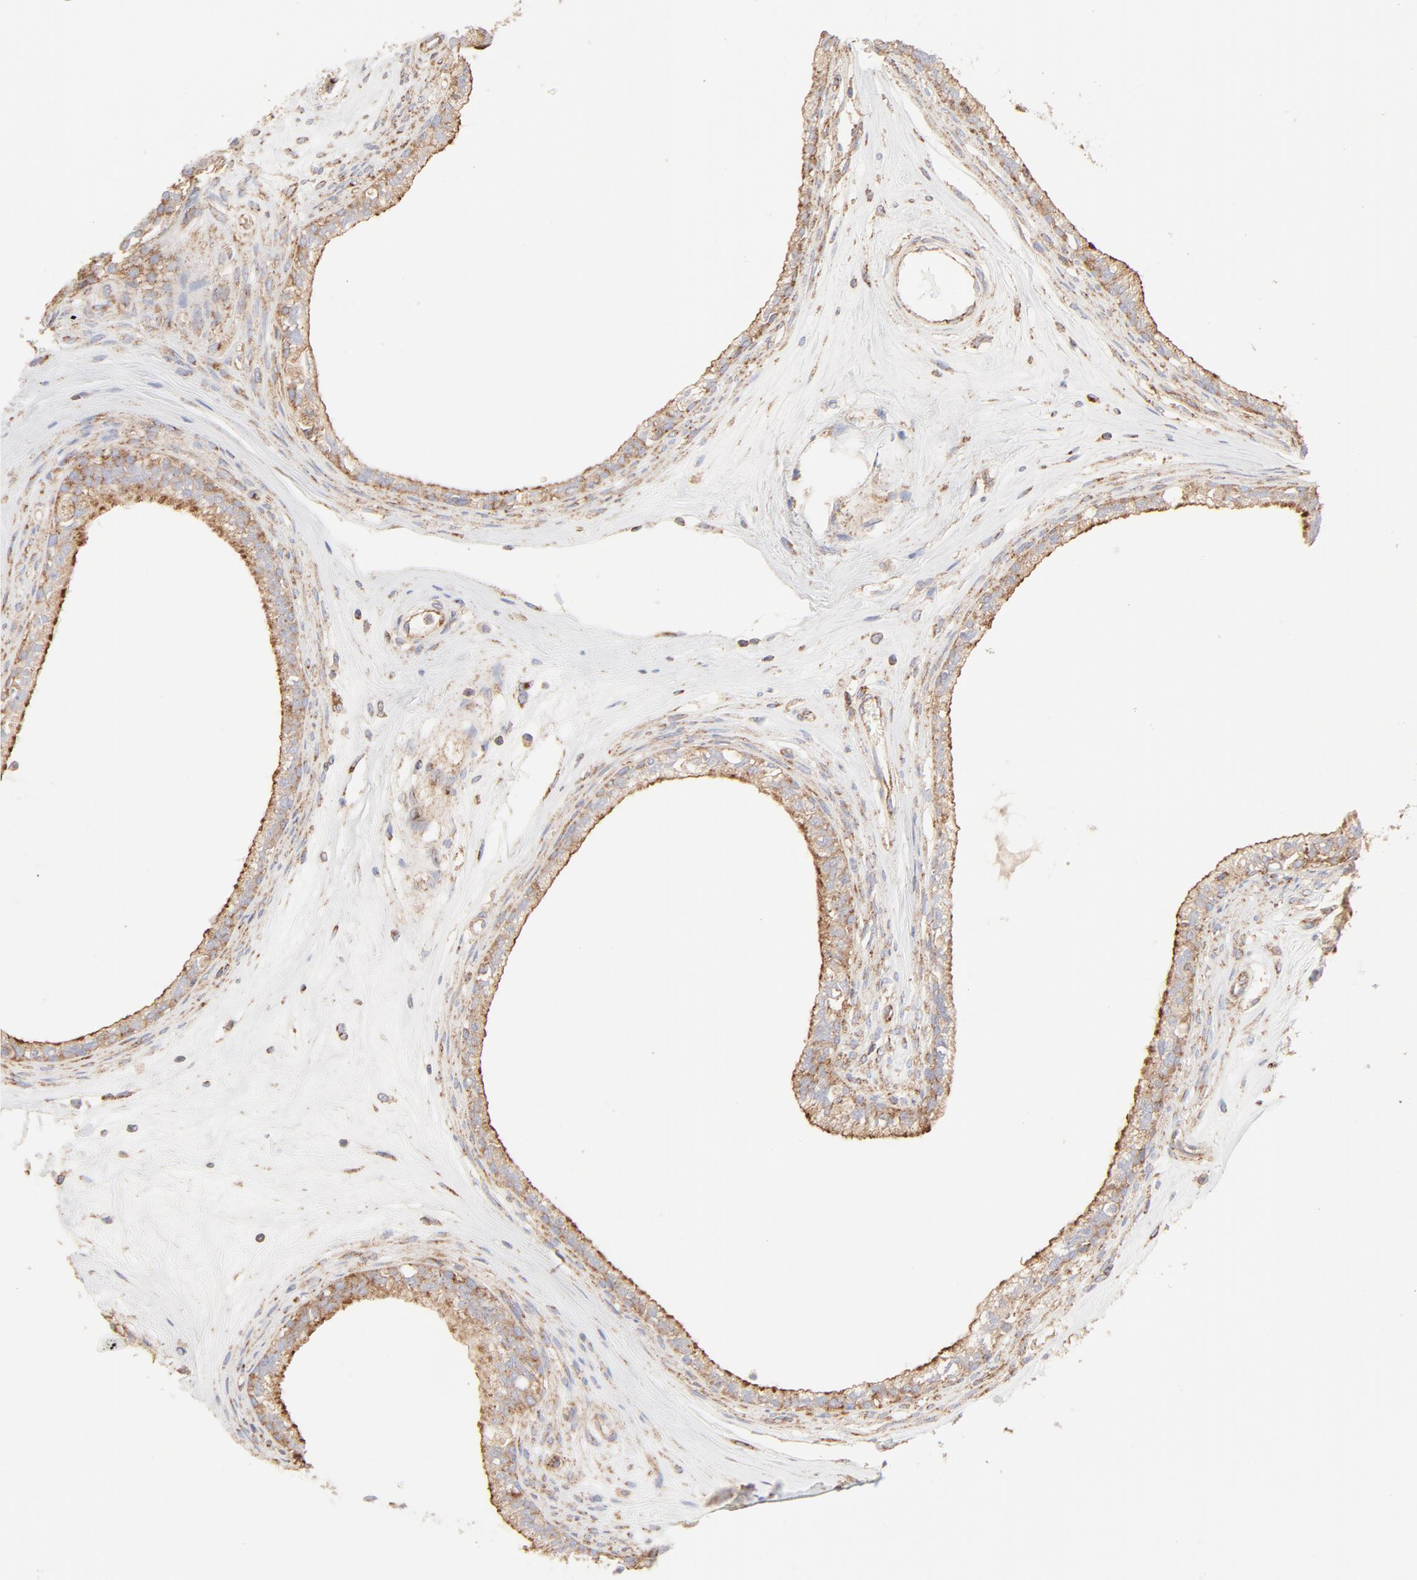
{"staining": {"intensity": "strong", "quantity": ">75%", "location": "cytoplasmic/membranous"}, "tissue": "epididymis", "cell_type": "Glandular cells", "image_type": "normal", "snomed": [{"axis": "morphology", "description": "Normal tissue, NOS"}, {"axis": "morphology", "description": "Inflammation, NOS"}, {"axis": "topography", "description": "Epididymis"}], "caption": "IHC micrograph of unremarkable human epididymis stained for a protein (brown), which exhibits high levels of strong cytoplasmic/membranous staining in about >75% of glandular cells.", "gene": "CLTB", "patient": {"sex": "male", "age": 84}}